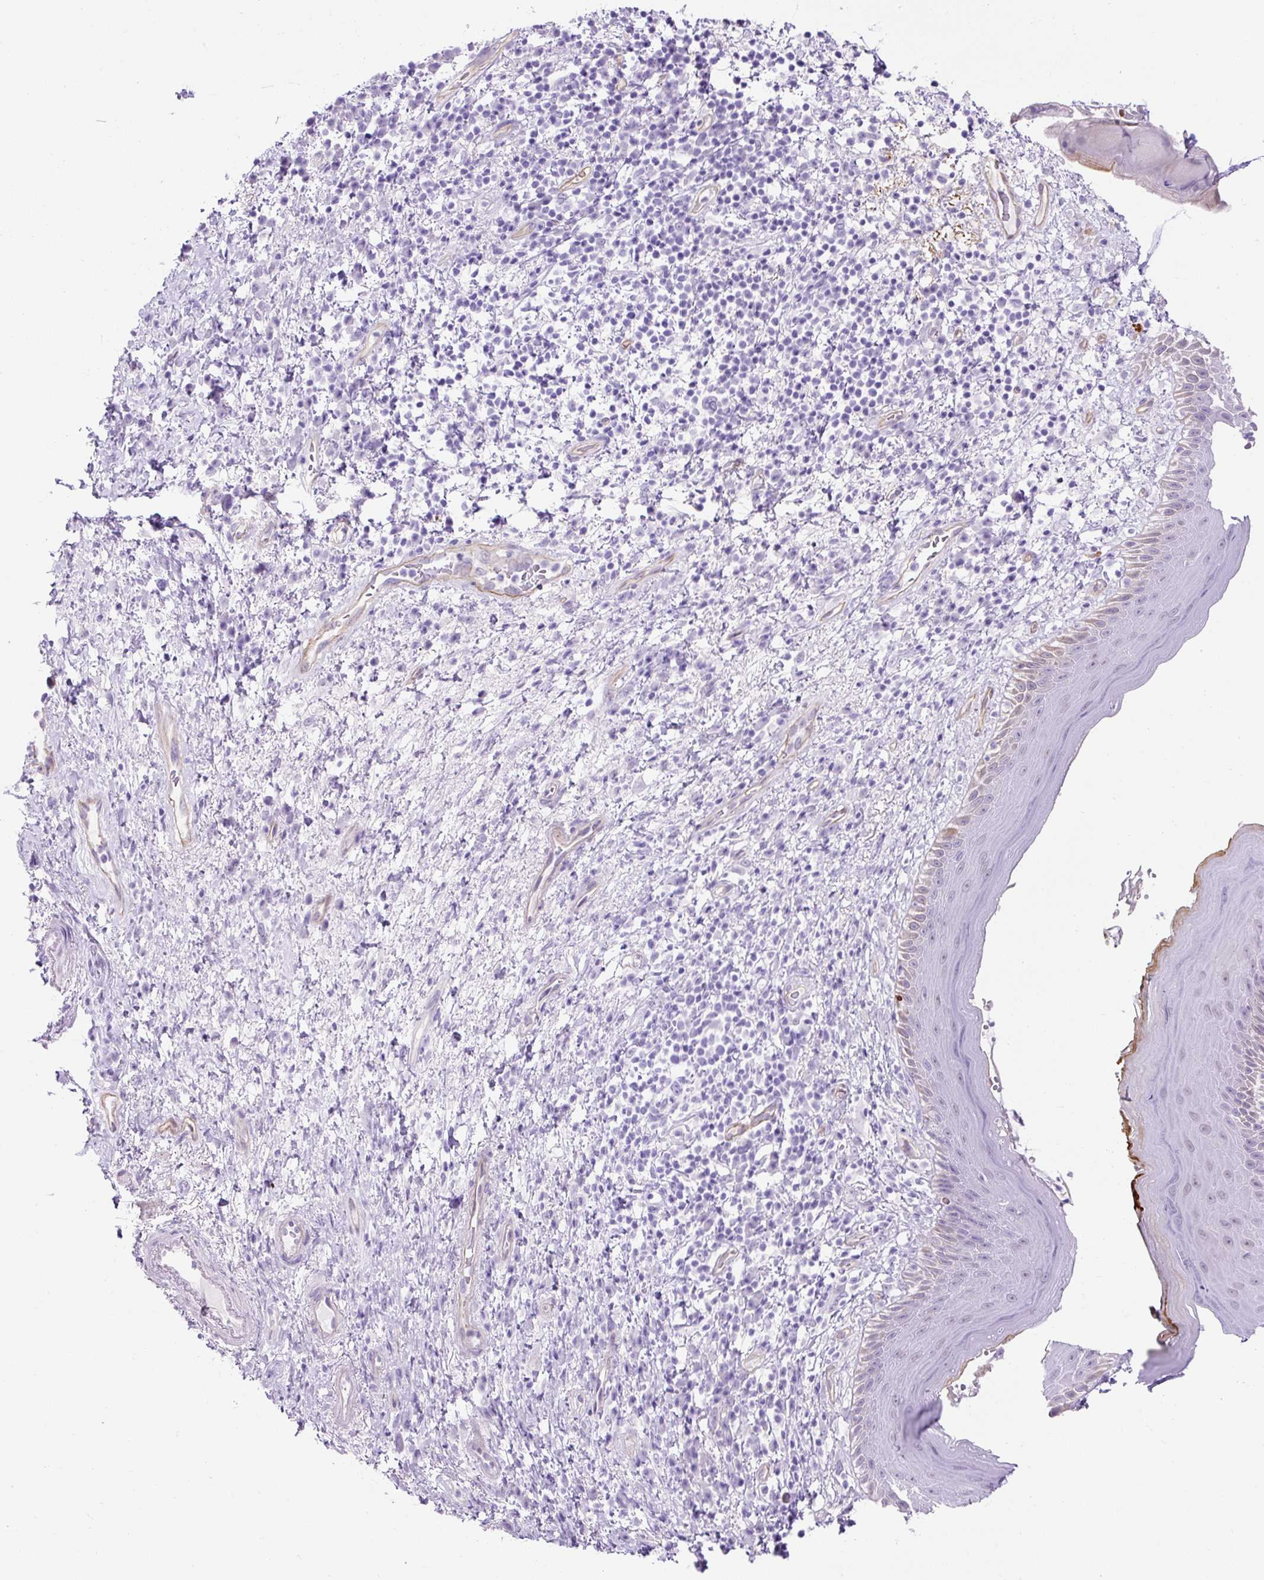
{"staining": {"intensity": "moderate", "quantity": "<25%", "location": "cytoplasmic/membranous"}, "tissue": "skin", "cell_type": "Epidermal cells", "image_type": "normal", "snomed": [{"axis": "morphology", "description": "Normal tissue, NOS"}, {"axis": "topography", "description": "Anal"}], "caption": "Human skin stained for a protein (brown) displays moderate cytoplasmic/membranous positive expression in approximately <25% of epidermal cells.", "gene": "KRT12", "patient": {"sex": "male", "age": 78}}